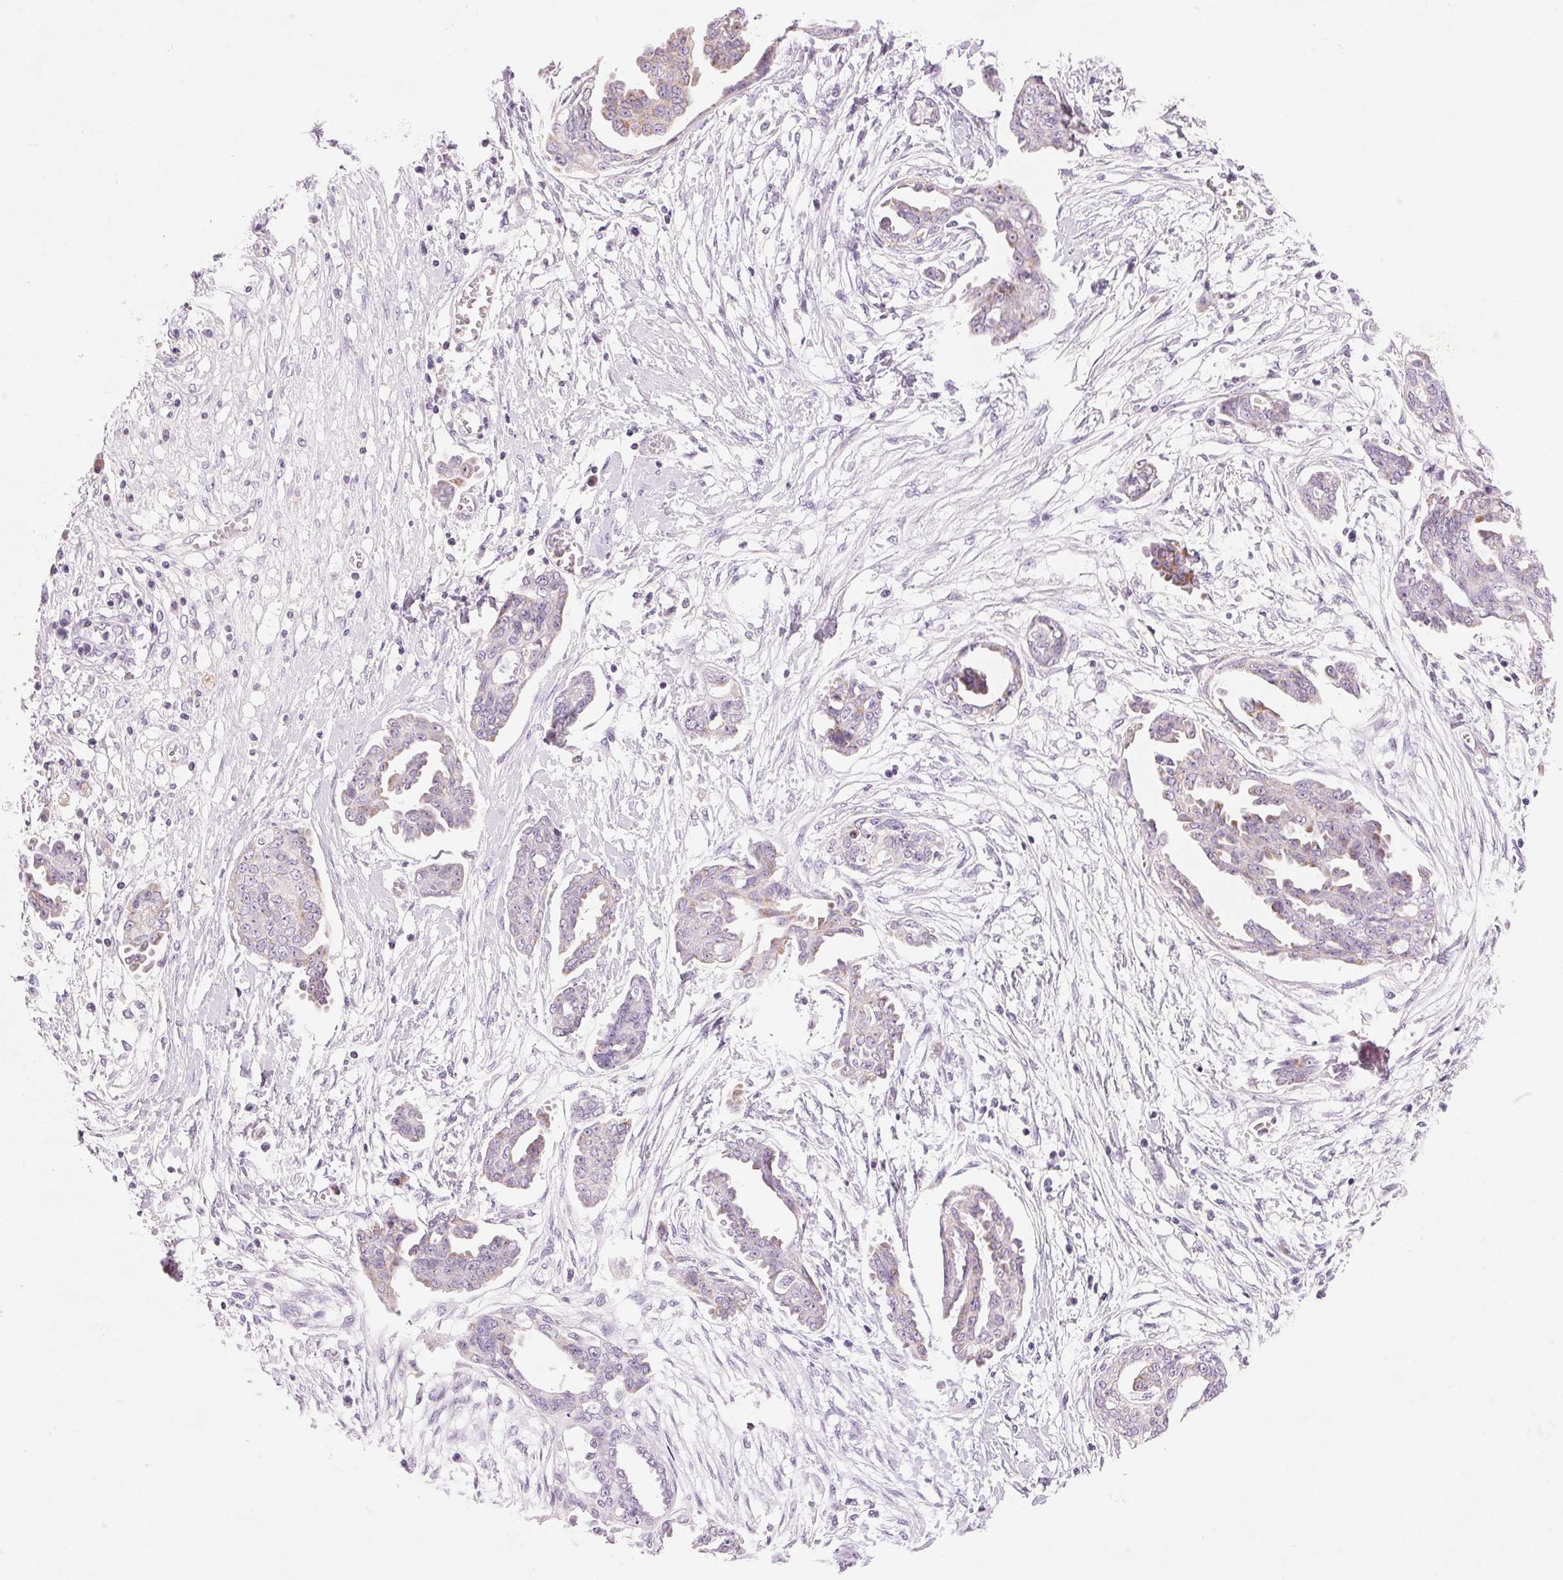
{"staining": {"intensity": "negative", "quantity": "none", "location": "none"}, "tissue": "ovarian cancer", "cell_type": "Tumor cells", "image_type": "cancer", "snomed": [{"axis": "morphology", "description": "Cystadenocarcinoma, serous, NOS"}, {"axis": "topography", "description": "Ovary"}], "caption": "Tumor cells show no significant protein positivity in ovarian cancer (serous cystadenocarcinoma).", "gene": "CYP11B1", "patient": {"sex": "female", "age": 71}}